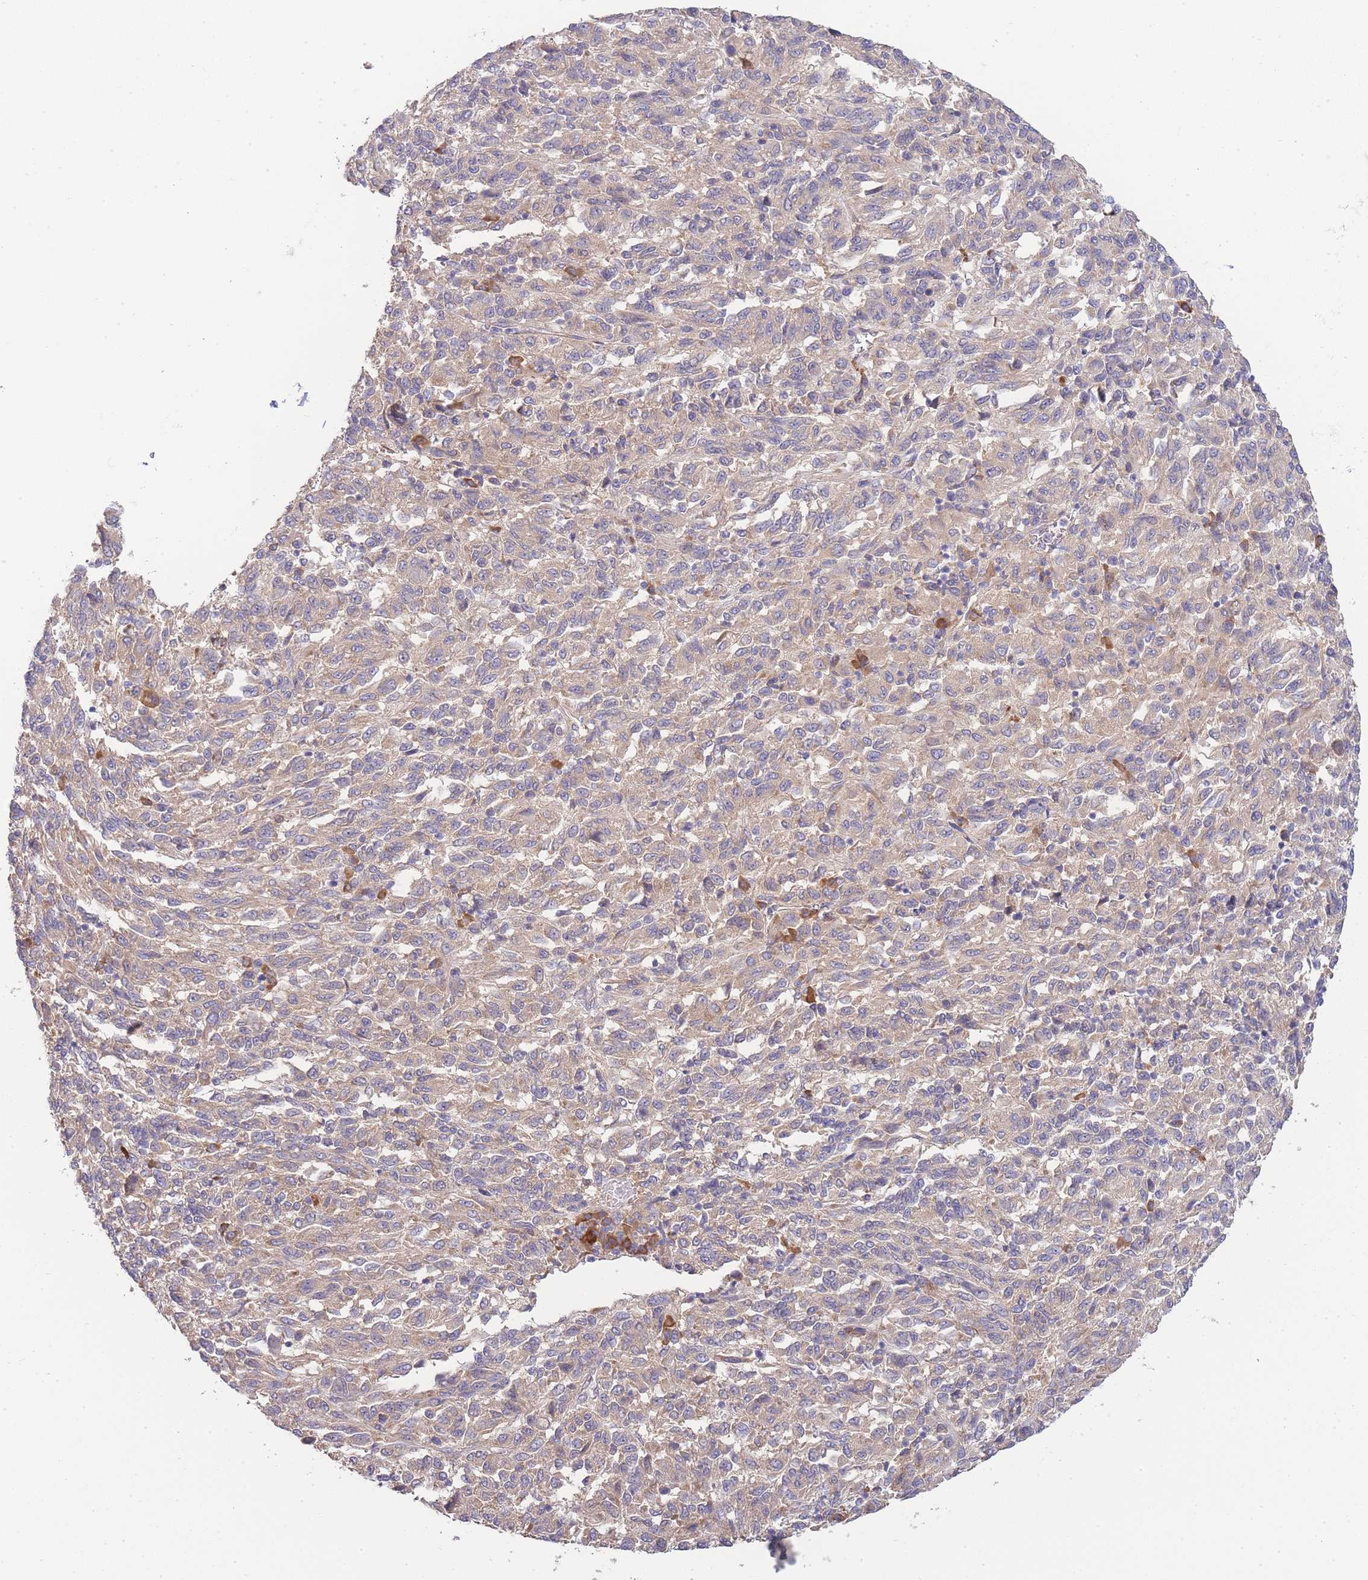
{"staining": {"intensity": "weak", "quantity": ">75%", "location": "cytoplasmic/membranous"}, "tissue": "melanoma", "cell_type": "Tumor cells", "image_type": "cancer", "snomed": [{"axis": "morphology", "description": "Malignant melanoma, Metastatic site"}, {"axis": "topography", "description": "Lung"}], "caption": "Tumor cells demonstrate low levels of weak cytoplasmic/membranous expression in approximately >75% of cells in human malignant melanoma (metastatic site). The protein is shown in brown color, while the nuclei are stained blue.", "gene": "BEX1", "patient": {"sex": "male", "age": 64}}